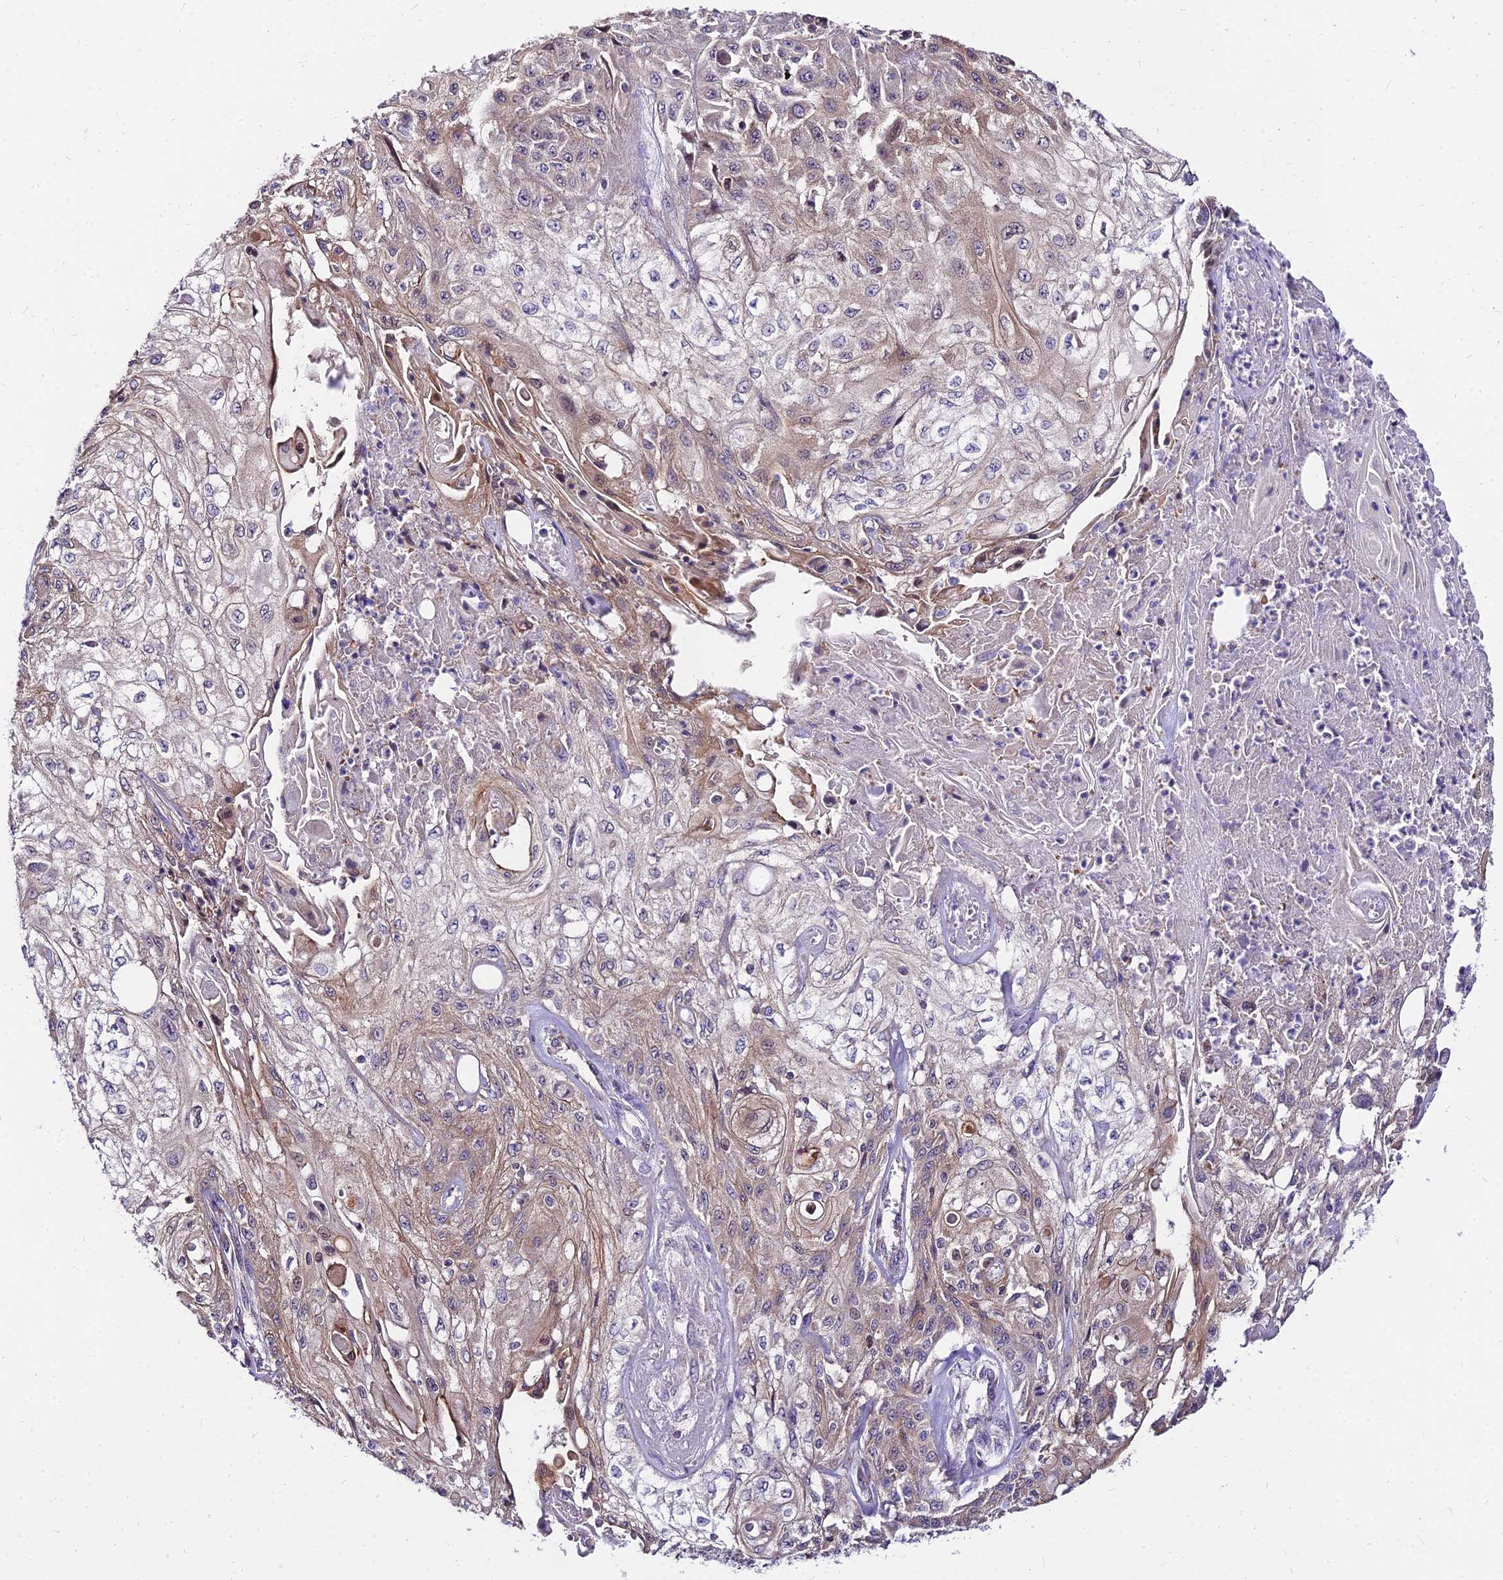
{"staining": {"intensity": "weak", "quantity": "<25%", "location": "cytoplasmic/membranous"}, "tissue": "skin cancer", "cell_type": "Tumor cells", "image_type": "cancer", "snomed": [{"axis": "morphology", "description": "Squamous cell carcinoma, NOS"}, {"axis": "morphology", "description": "Squamous cell carcinoma, metastatic, NOS"}, {"axis": "topography", "description": "Skin"}, {"axis": "topography", "description": "Lymph node"}], "caption": "Immunohistochemistry image of human metastatic squamous cell carcinoma (skin) stained for a protein (brown), which reveals no expression in tumor cells.", "gene": "C6orf132", "patient": {"sex": "male", "age": 75}}